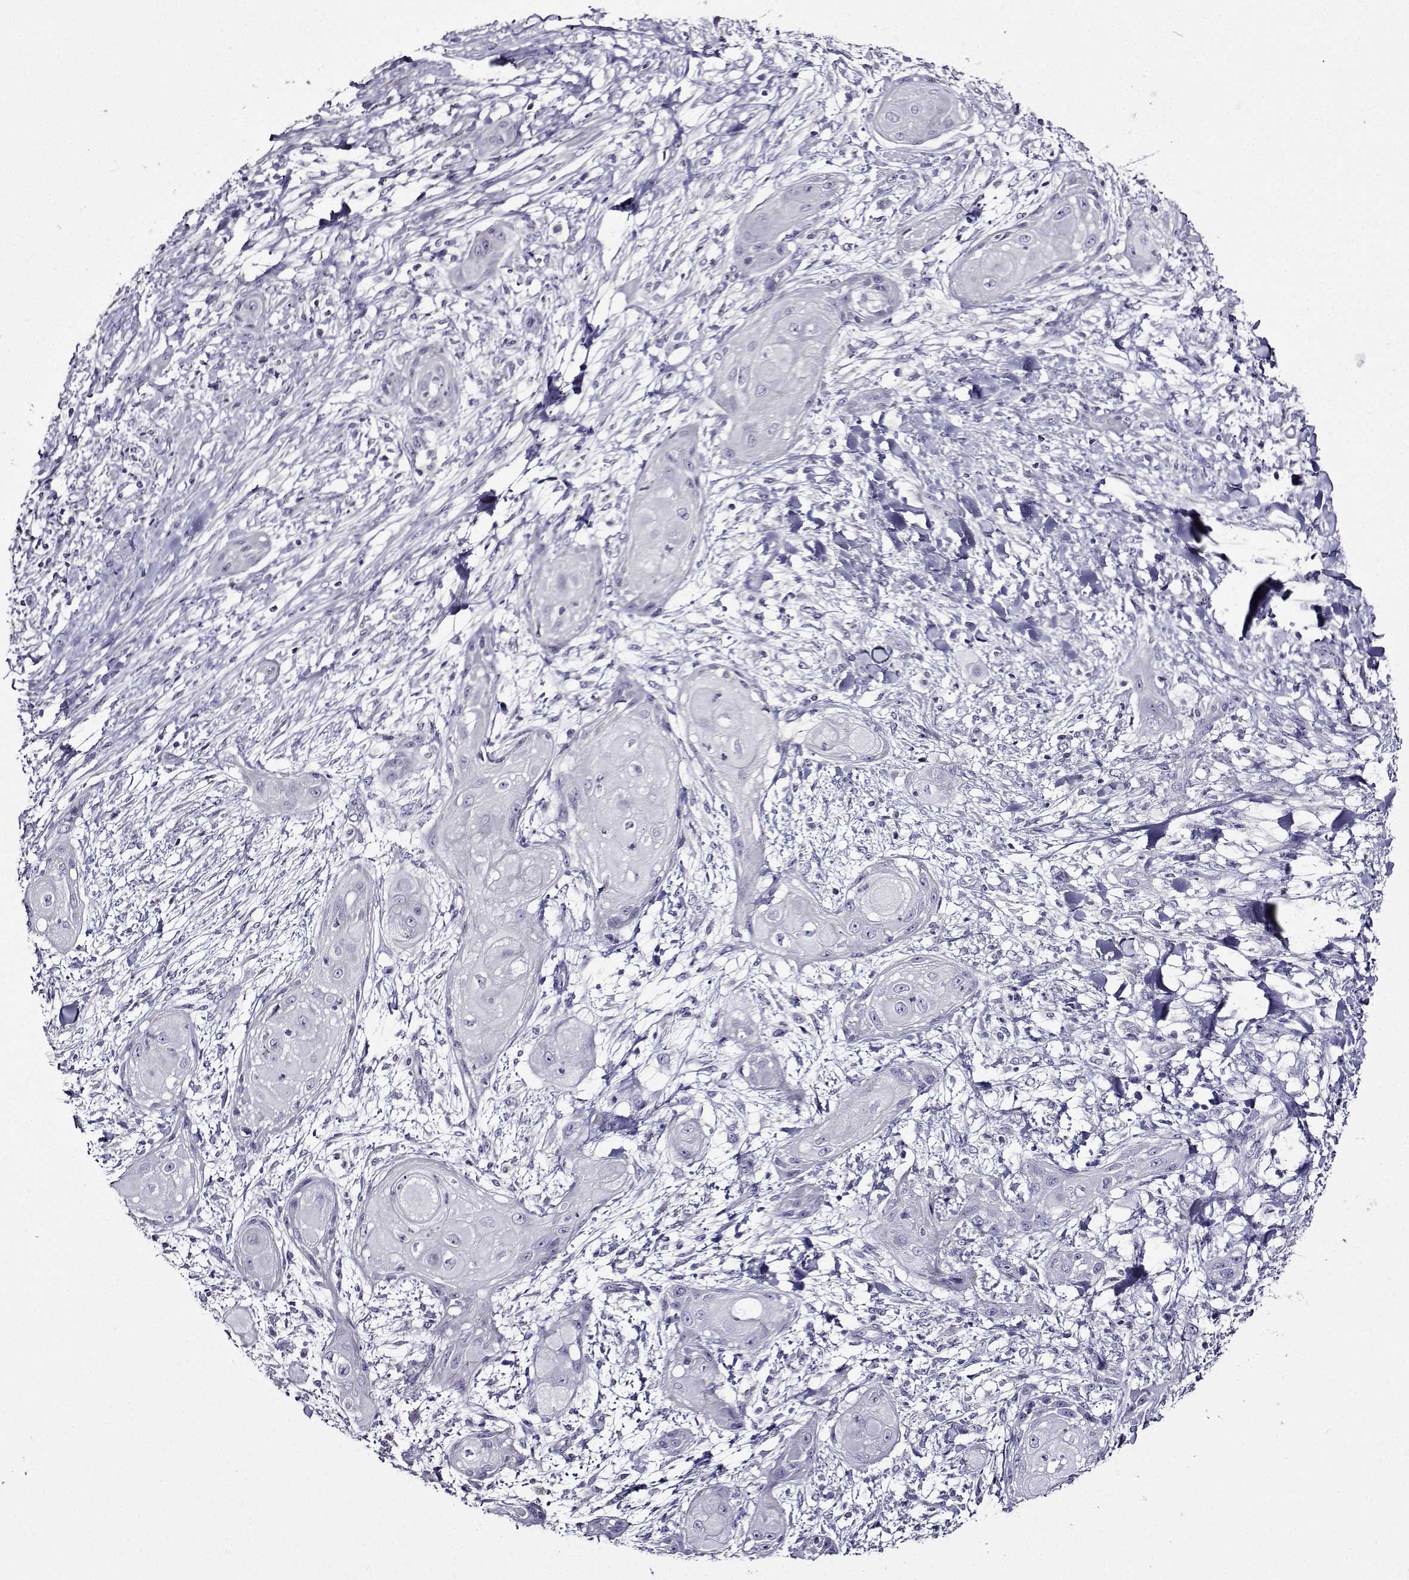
{"staining": {"intensity": "negative", "quantity": "none", "location": "none"}, "tissue": "skin cancer", "cell_type": "Tumor cells", "image_type": "cancer", "snomed": [{"axis": "morphology", "description": "Squamous cell carcinoma, NOS"}, {"axis": "topography", "description": "Skin"}], "caption": "Tumor cells show no significant protein staining in skin squamous cell carcinoma. (DAB immunohistochemistry, high magnification).", "gene": "TMEM266", "patient": {"sex": "male", "age": 62}}